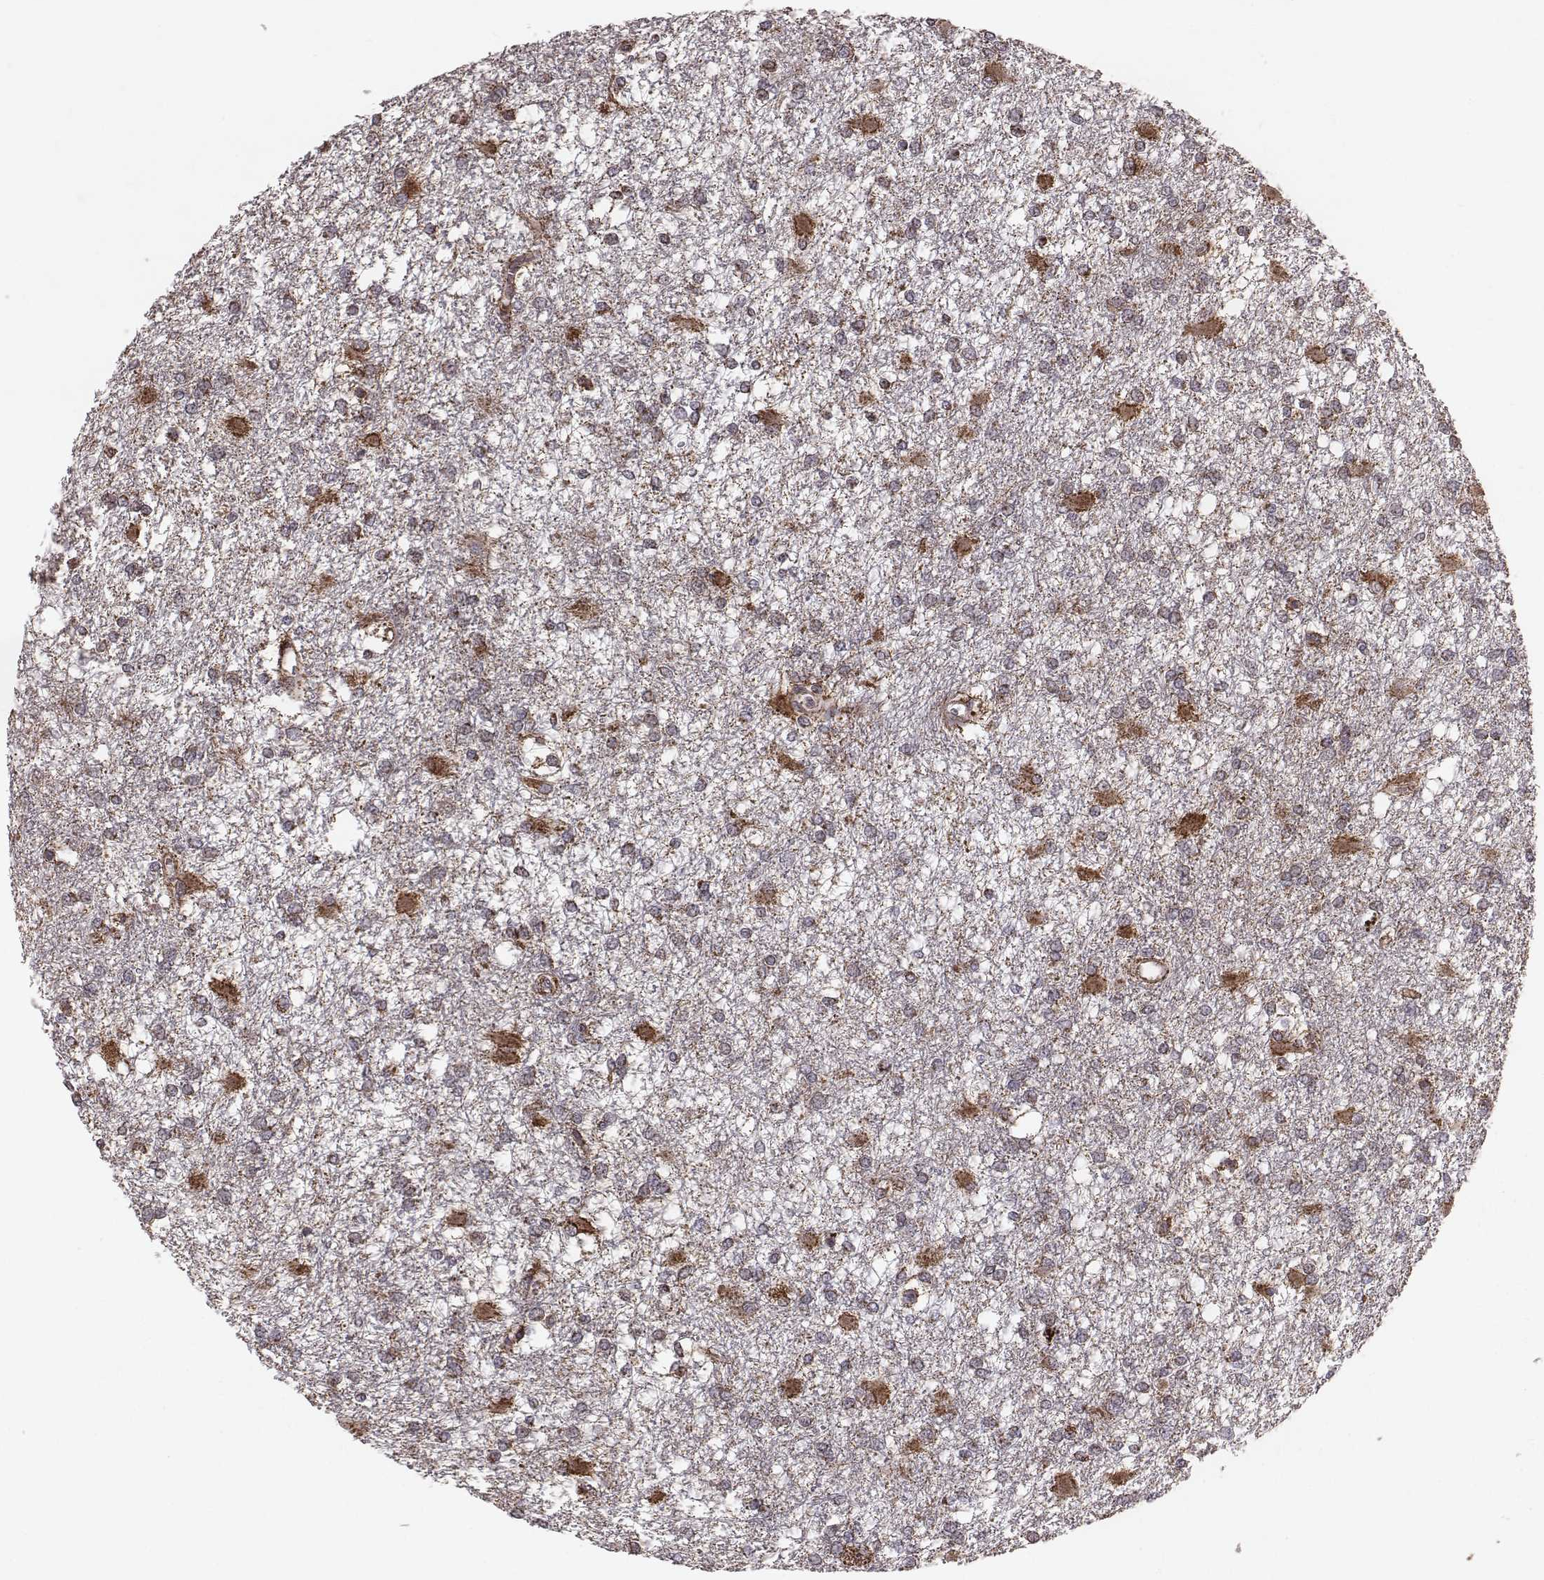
{"staining": {"intensity": "moderate", "quantity": "25%-75%", "location": "cytoplasmic/membranous"}, "tissue": "glioma", "cell_type": "Tumor cells", "image_type": "cancer", "snomed": [{"axis": "morphology", "description": "Glioma, malignant, High grade"}, {"axis": "topography", "description": "Cerebral cortex"}], "caption": "Tumor cells demonstrate moderate cytoplasmic/membranous expression in approximately 25%-75% of cells in glioma.", "gene": "ZDHHC21", "patient": {"sex": "male", "age": 79}}